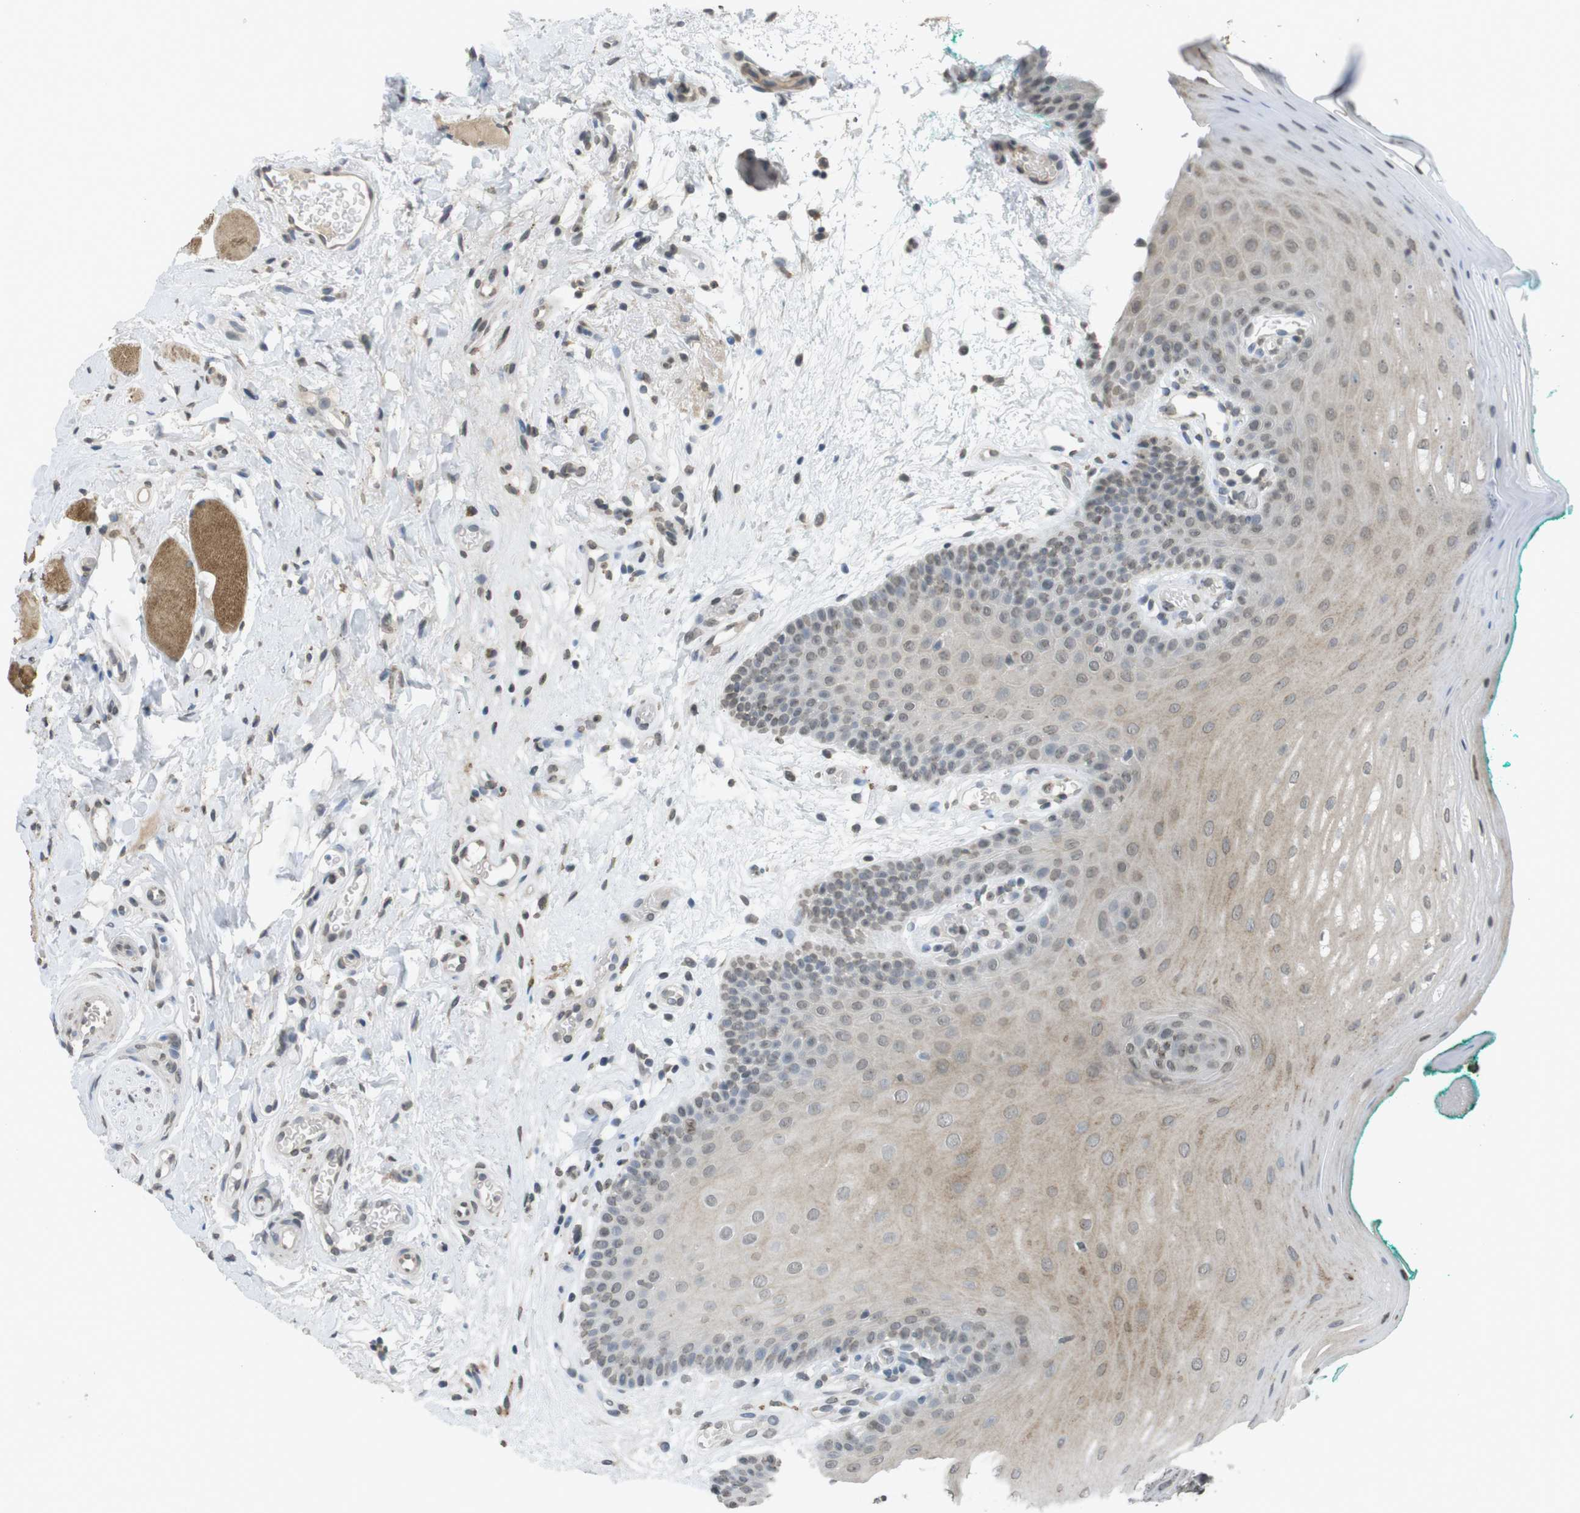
{"staining": {"intensity": "weak", "quantity": "<25%", "location": "cytoplasmic/membranous,nuclear"}, "tissue": "oral mucosa", "cell_type": "Squamous epithelial cells", "image_type": "normal", "snomed": [{"axis": "morphology", "description": "Normal tissue, NOS"}, {"axis": "topography", "description": "Skeletal muscle"}, {"axis": "topography", "description": "Oral tissue"}], "caption": "IHC of benign oral mucosa shows no expression in squamous epithelial cells.", "gene": "FZD10", "patient": {"sex": "male", "age": 58}}